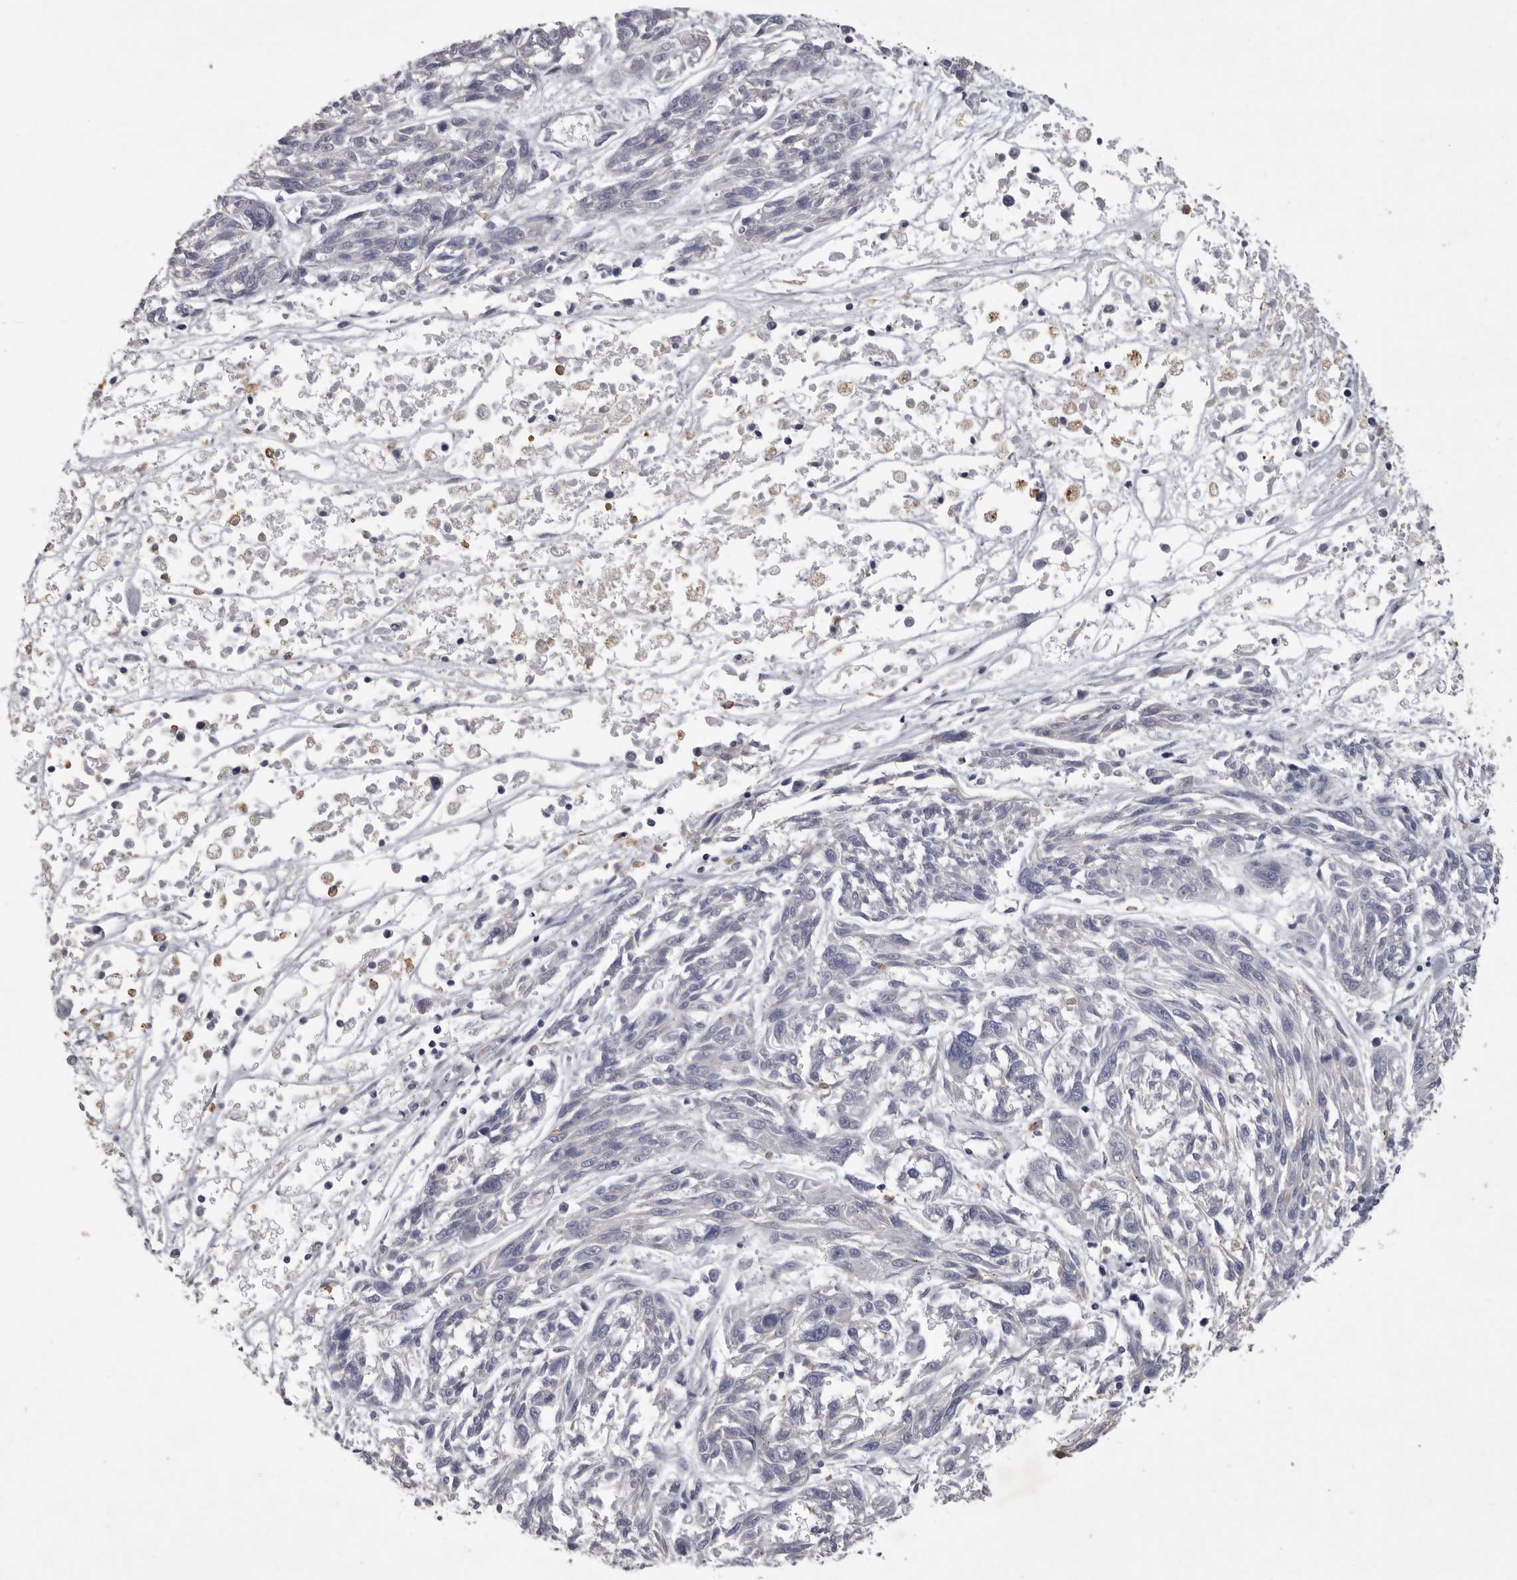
{"staining": {"intensity": "negative", "quantity": "none", "location": "none"}, "tissue": "melanoma", "cell_type": "Tumor cells", "image_type": "cancer", "snomed": [{"axis": "morphology", "description": "Malignant melanoma, NOS"}, {"axis": "topography", "description": "Skin"}], "caption": "DAB (3,3'-diaminobenzidine) immunohistochemical staining of human malignant melanoma reveals no significant staining in tumor cells.", "gene": "NKAIN4", "patient": {"sex": "male", "age": 53}}